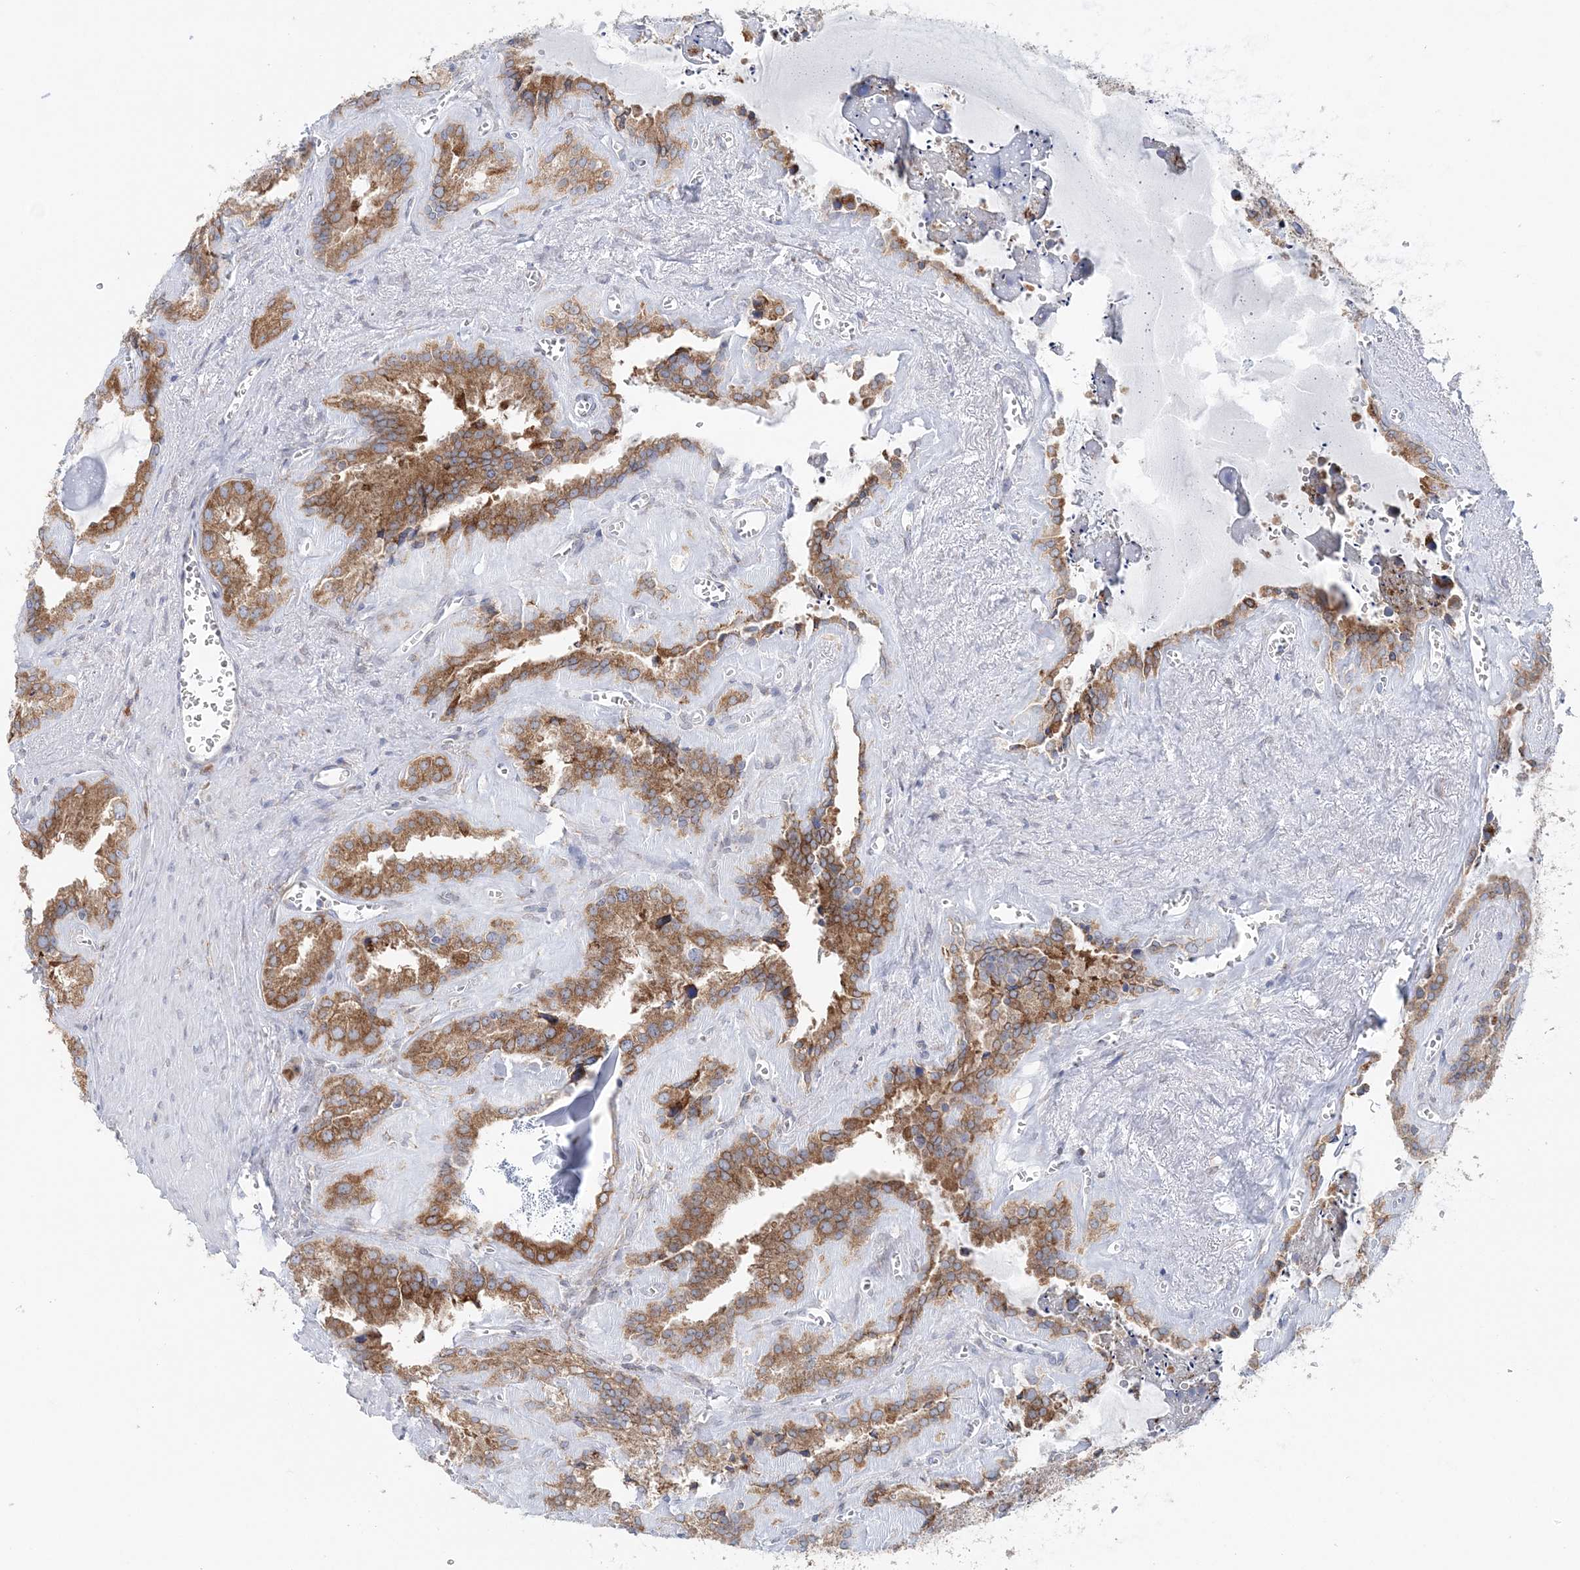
{"staining": {"intensity": "strong", "quantity": ">75%", "location": "cytoplasmic/membranous"}, "tissue": "seminal vesicle", "cell_type": "Glandular cells", "image_type": "normal", "snomed": [{"axis": "morphology", "description": "Normal tissue, NOS"}, {"axis": "topography", "description": "Prostate"}, {"axis": "topography", "description": "Seminal veicle"}], "caption": "Brown immunohistochemical staining in unremarkable human seminal vesicle displays strong cytoplasmic/membranous positivity in approximately >75% of glandular cells.", "gene": "TMED10", "patient": {"sex": "male", "age": 59}}